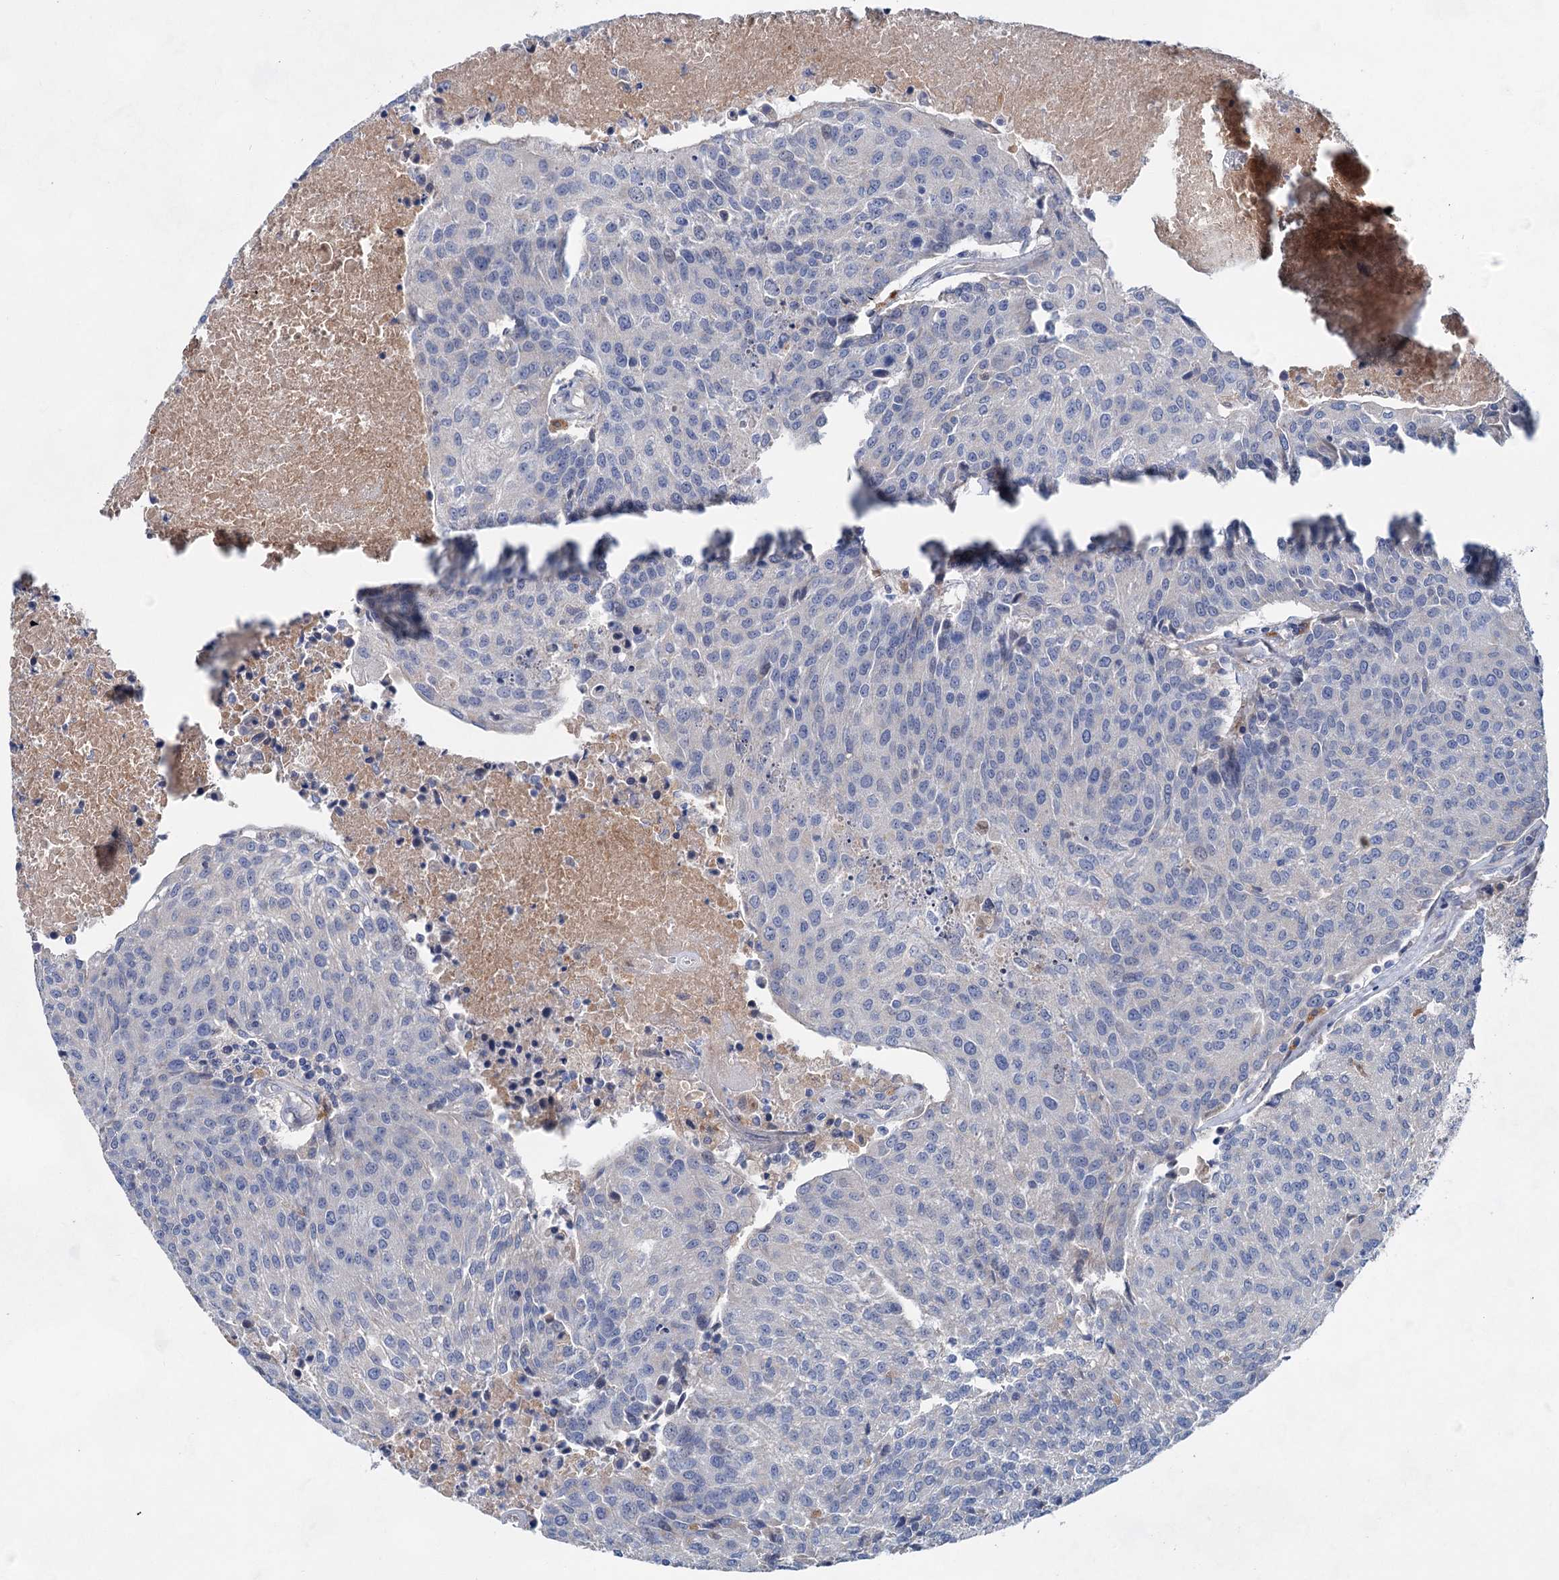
{"staining": {"intensity": "negative", "quantity": "none", "location": "none"}, "tissue": "urothelial cancer", "cell_type": "Tumor cells", "image_type": "cancer", "snomed": [{"axis": "morphology", "description": "Urothelial carcinoma, High grade"}, {"axis": "topography", "description": "Urinary bladder"}], "caption": "Immunohistochemistry histopathology image of neoplastic tissue: human urothelial cancer stained with DAB (3,3'-diaminobenzidine) demonstrates no significant protein staining in tumor cells. Brightfield microscopy of immunohistochemistry stained with DAB (brown) and hematoxylin (blue), captured at high magnification.", "gene": "GPR155", "patient": {"sex": "female", "age": 85}}